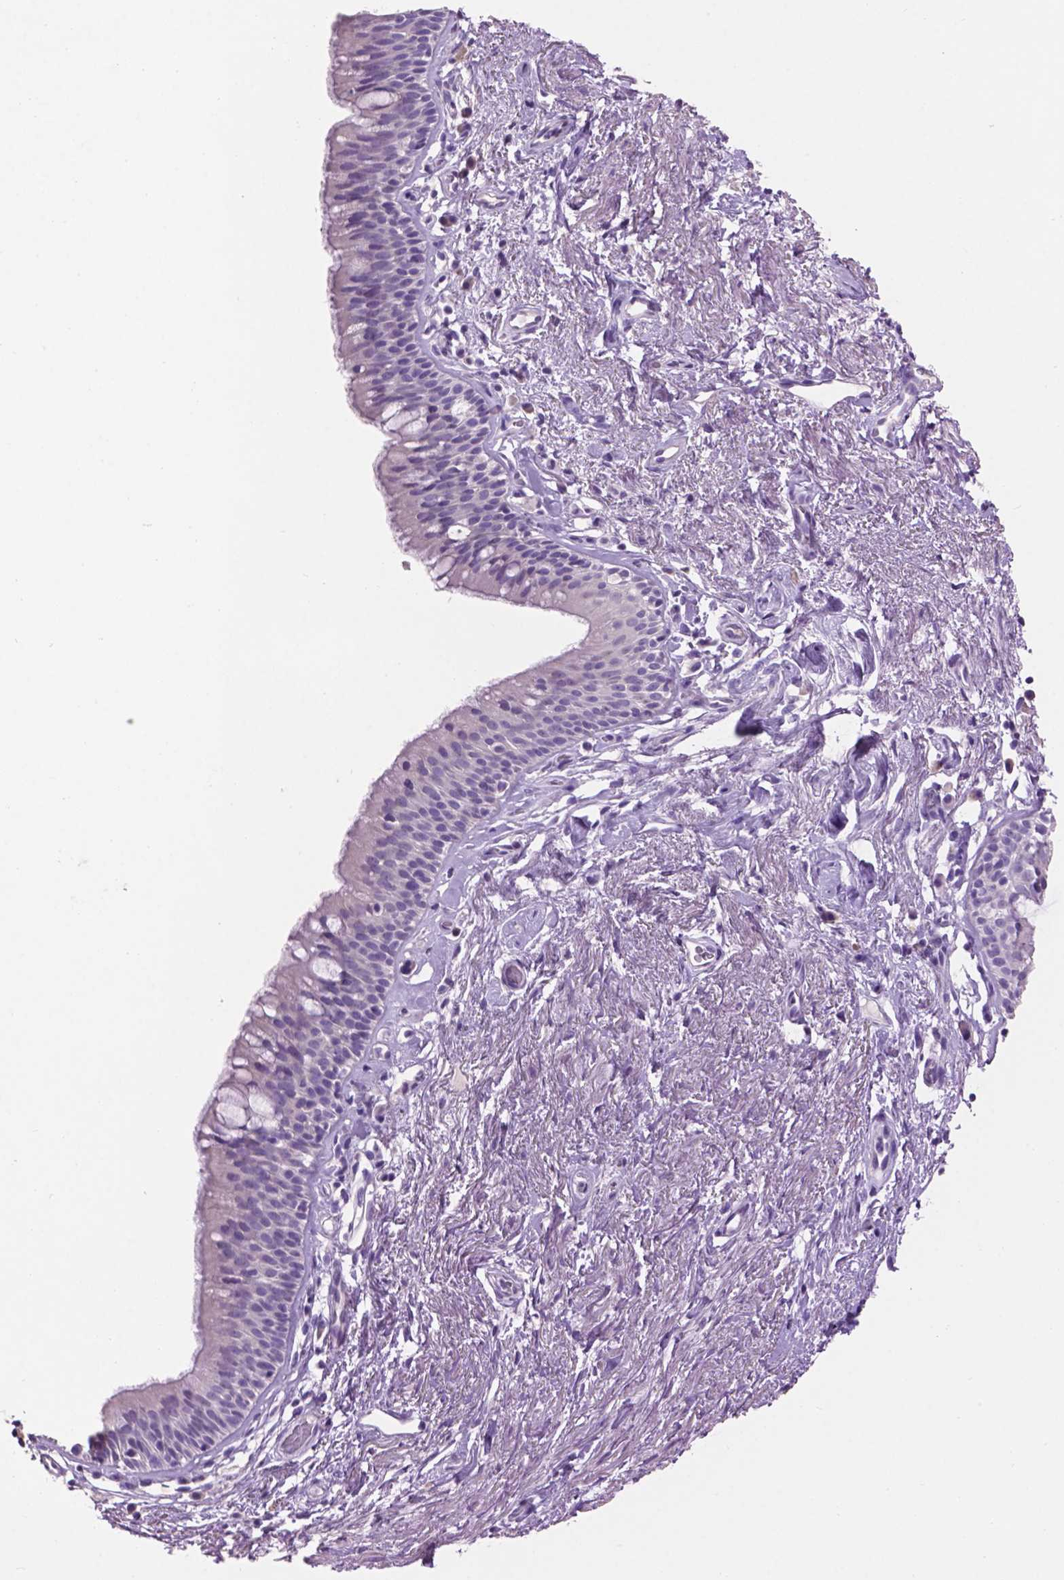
{"staining": {"intensity": "negative", "quantity": "none", "location": "none"}, "tissue": "bronchus", "cell_type": "Respiratory epithelial cells", "image_type": "normal", "snomed": [{"axis": "morphology", "description": "Normal tissue, NOS"}, {"axis": "topography", "description": "Cartilage tissue"}, {"axis": "topography", "description": "Bronchus"}], "caption": "The image demonstrates no staining of respiratory epithelial cells in unremarkable bronchus.", "gene": "CRYBA4", "patient": {"sex": "male", "age": 58}}